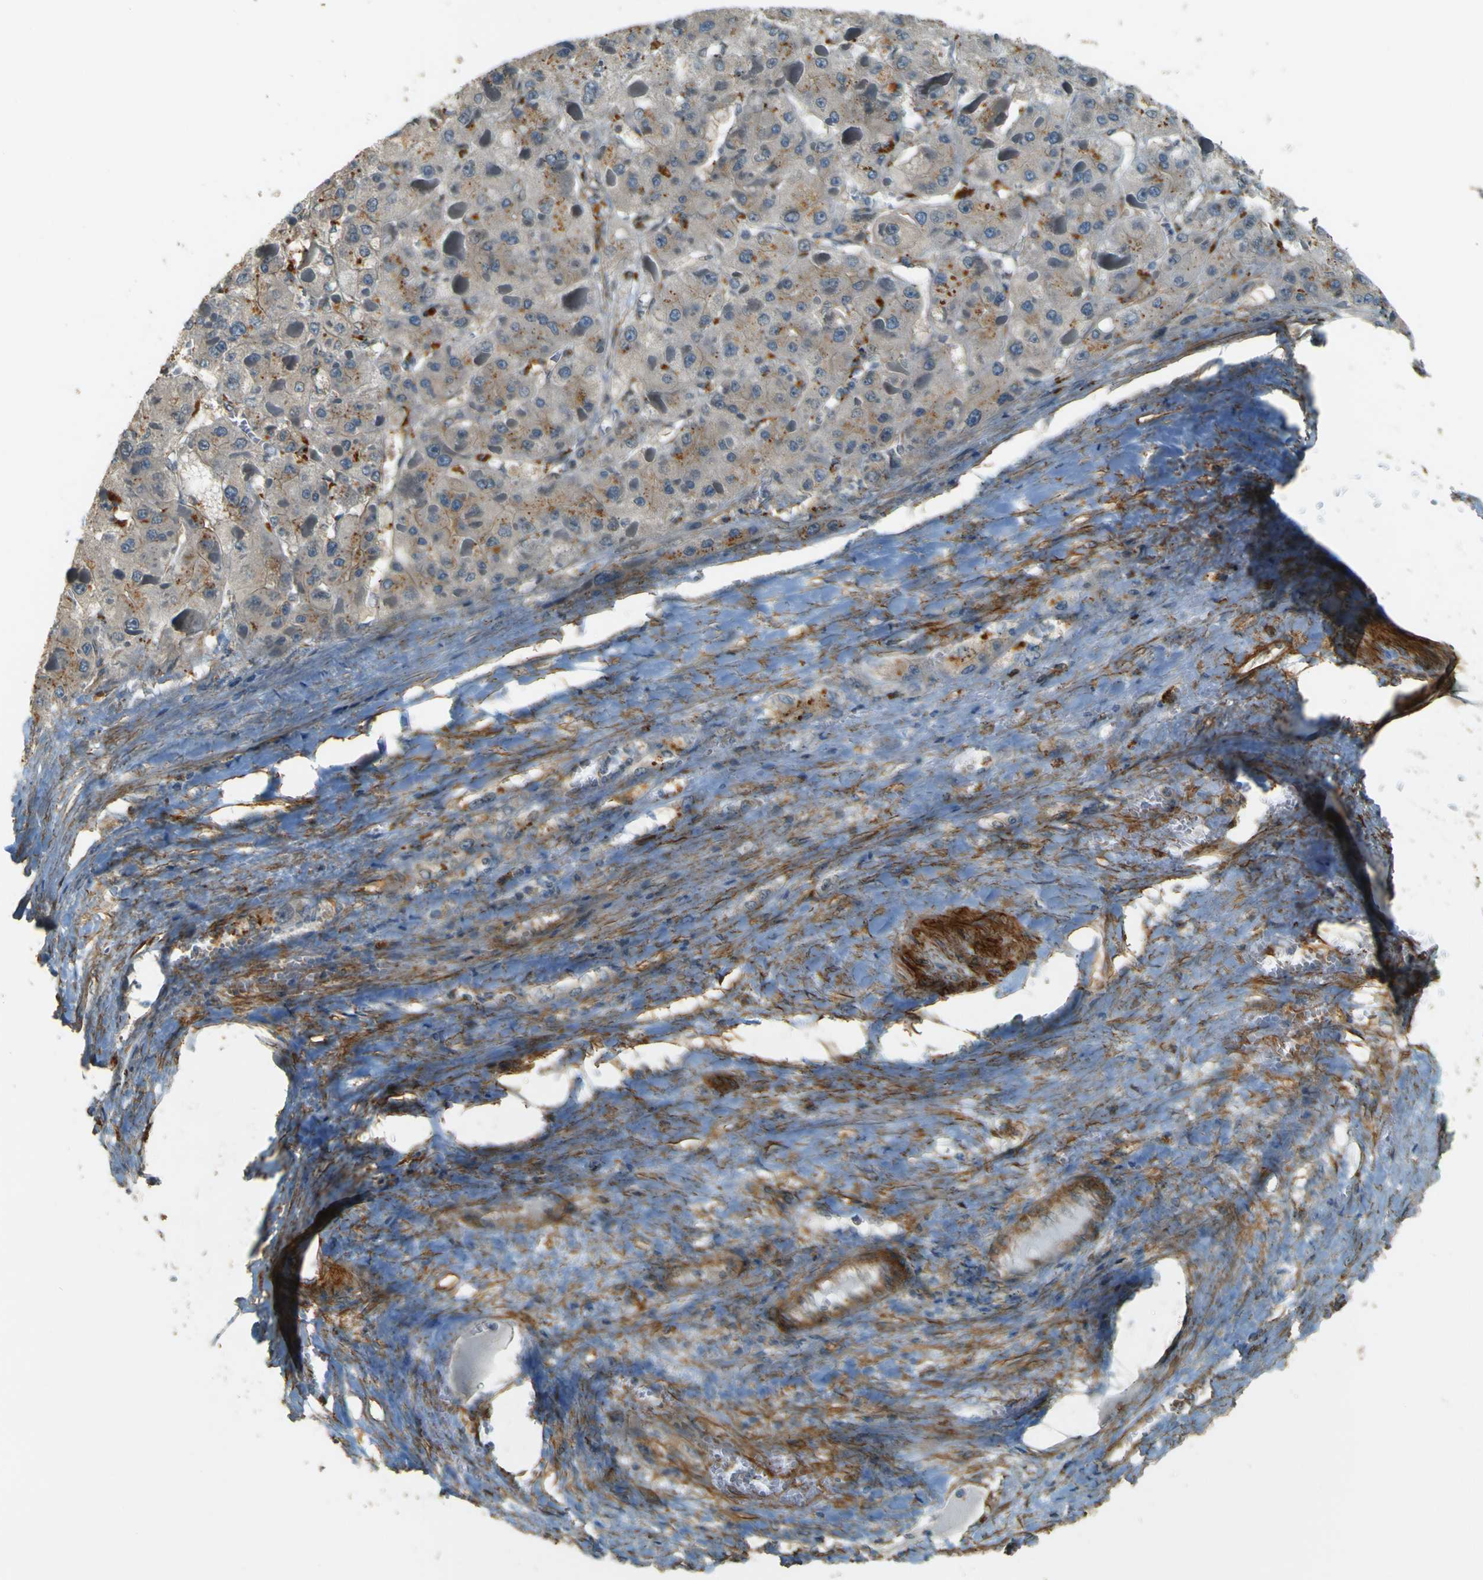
{"staining": {"intensity": "moderate", "quantity": "<25%", "location": "cytoplasmic/membranous"}, "tissue": "liver cancer", "cell_type": "Tumor cells", "image_type": "cancer", "snomed": [{"axis": "morphology", "description": "Carcinoma, Hepatocellular, NOS"}, {"axis": "topography", "description": "Liver"}], "caption": "A low amount of moderate cytoplasmic/membranous staining is seen in approximately <25% of tumor cells in hepatocellular carcinoma (liver) tissue.", "gene": "NEXN", "patient": {"sex": "female", "age": 73}}